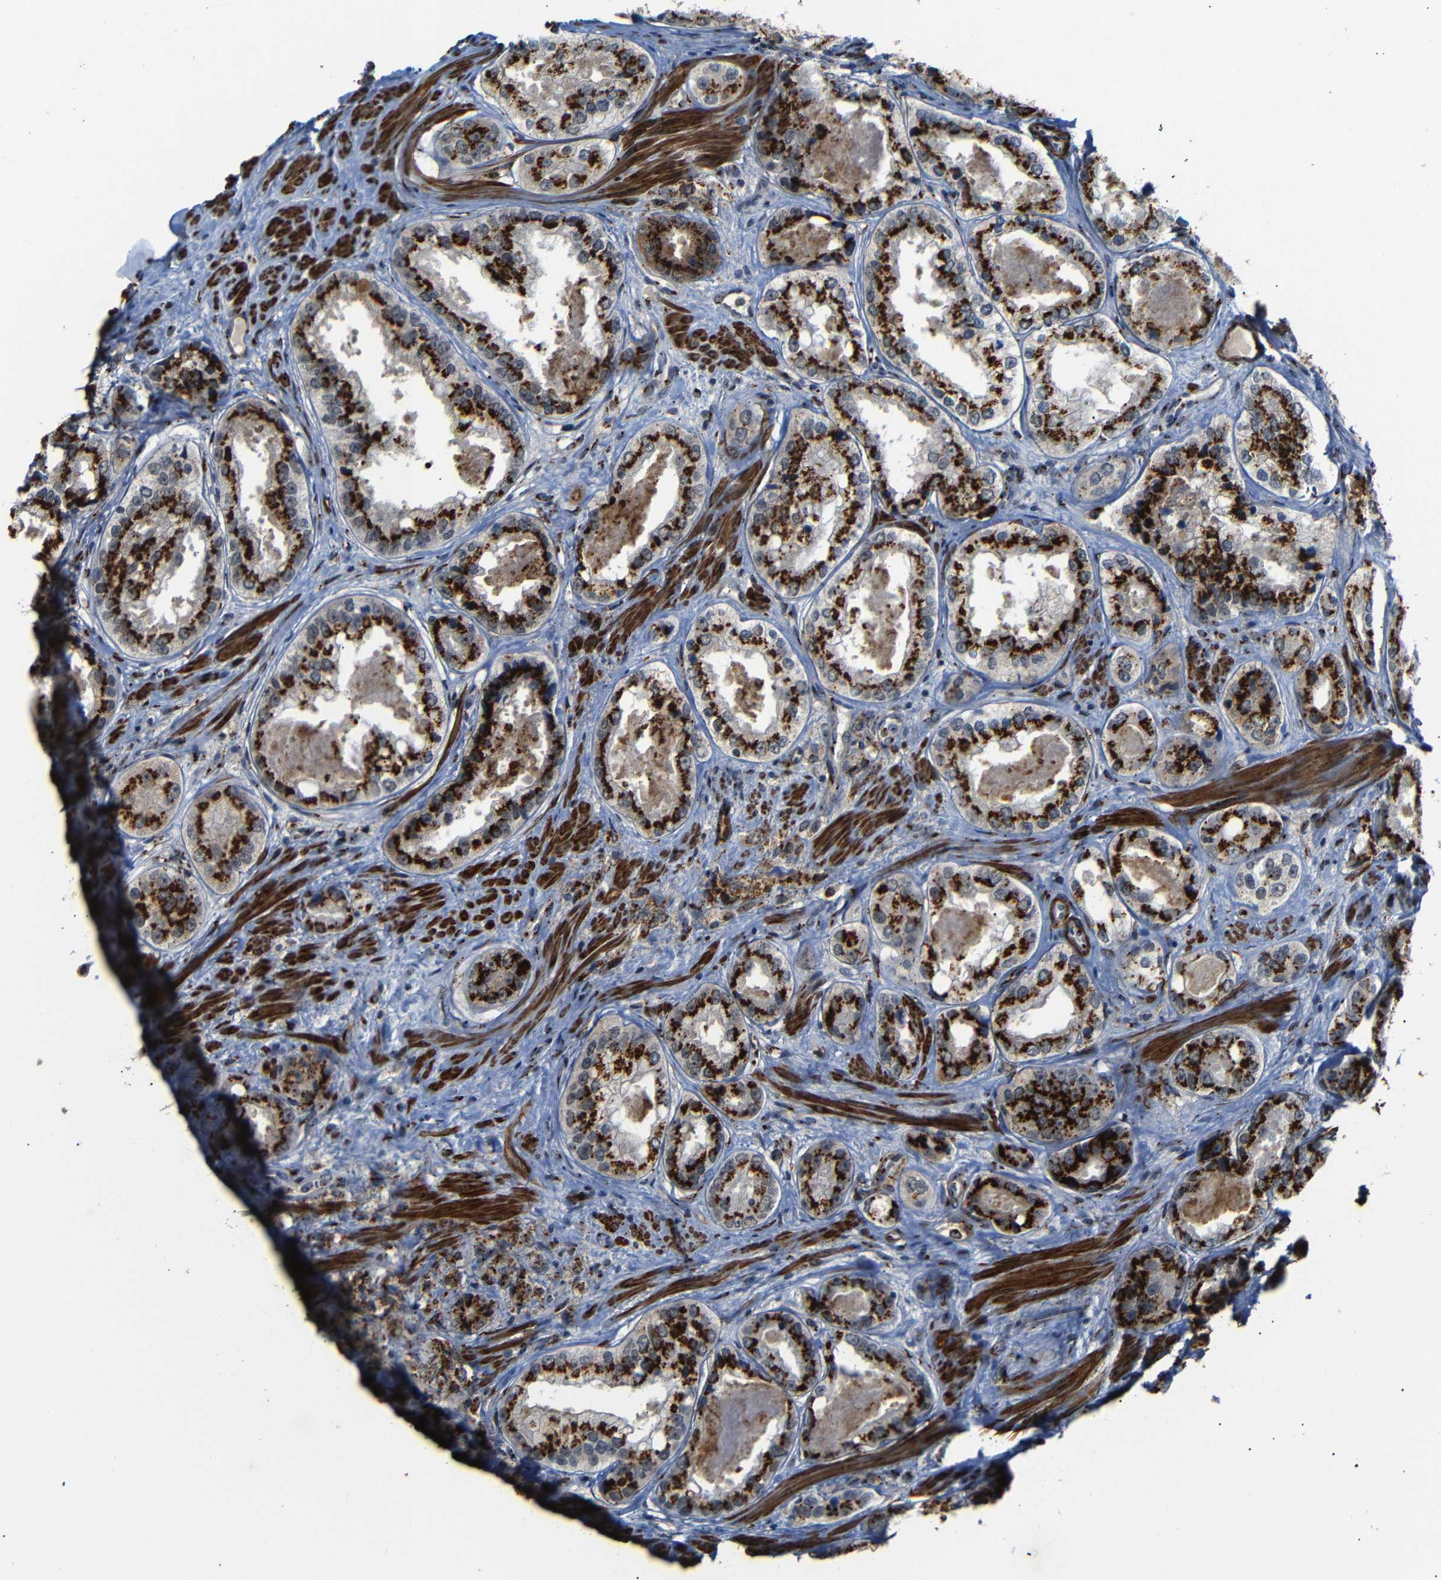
{"staining": {"intensity": "strong", "quantity": ">75%", "location": "cytoplasmic/membranous"}, "tissue": "prostate cancer", "cell_type": "Tumor cells", "image_type": "cancer", "snomed": [{"axis": "morphology", "description": "Adenocarcinoma, High grade"}, {"axis": "topography", "description": "Prostate"}], "caption": "DAB immunohistochemical staining of human prostate adenocarcinoma (high-grade) demonstrates strong cytoplasmic/membranous protein expression in approximately >75% of tumor cells. (DAB (3,3'-diaminobenzidine) IHC with brightfield microscopy, high magnification).", "gene": "TGOLN2", "patient": {"sex": "male", "age": 61}}